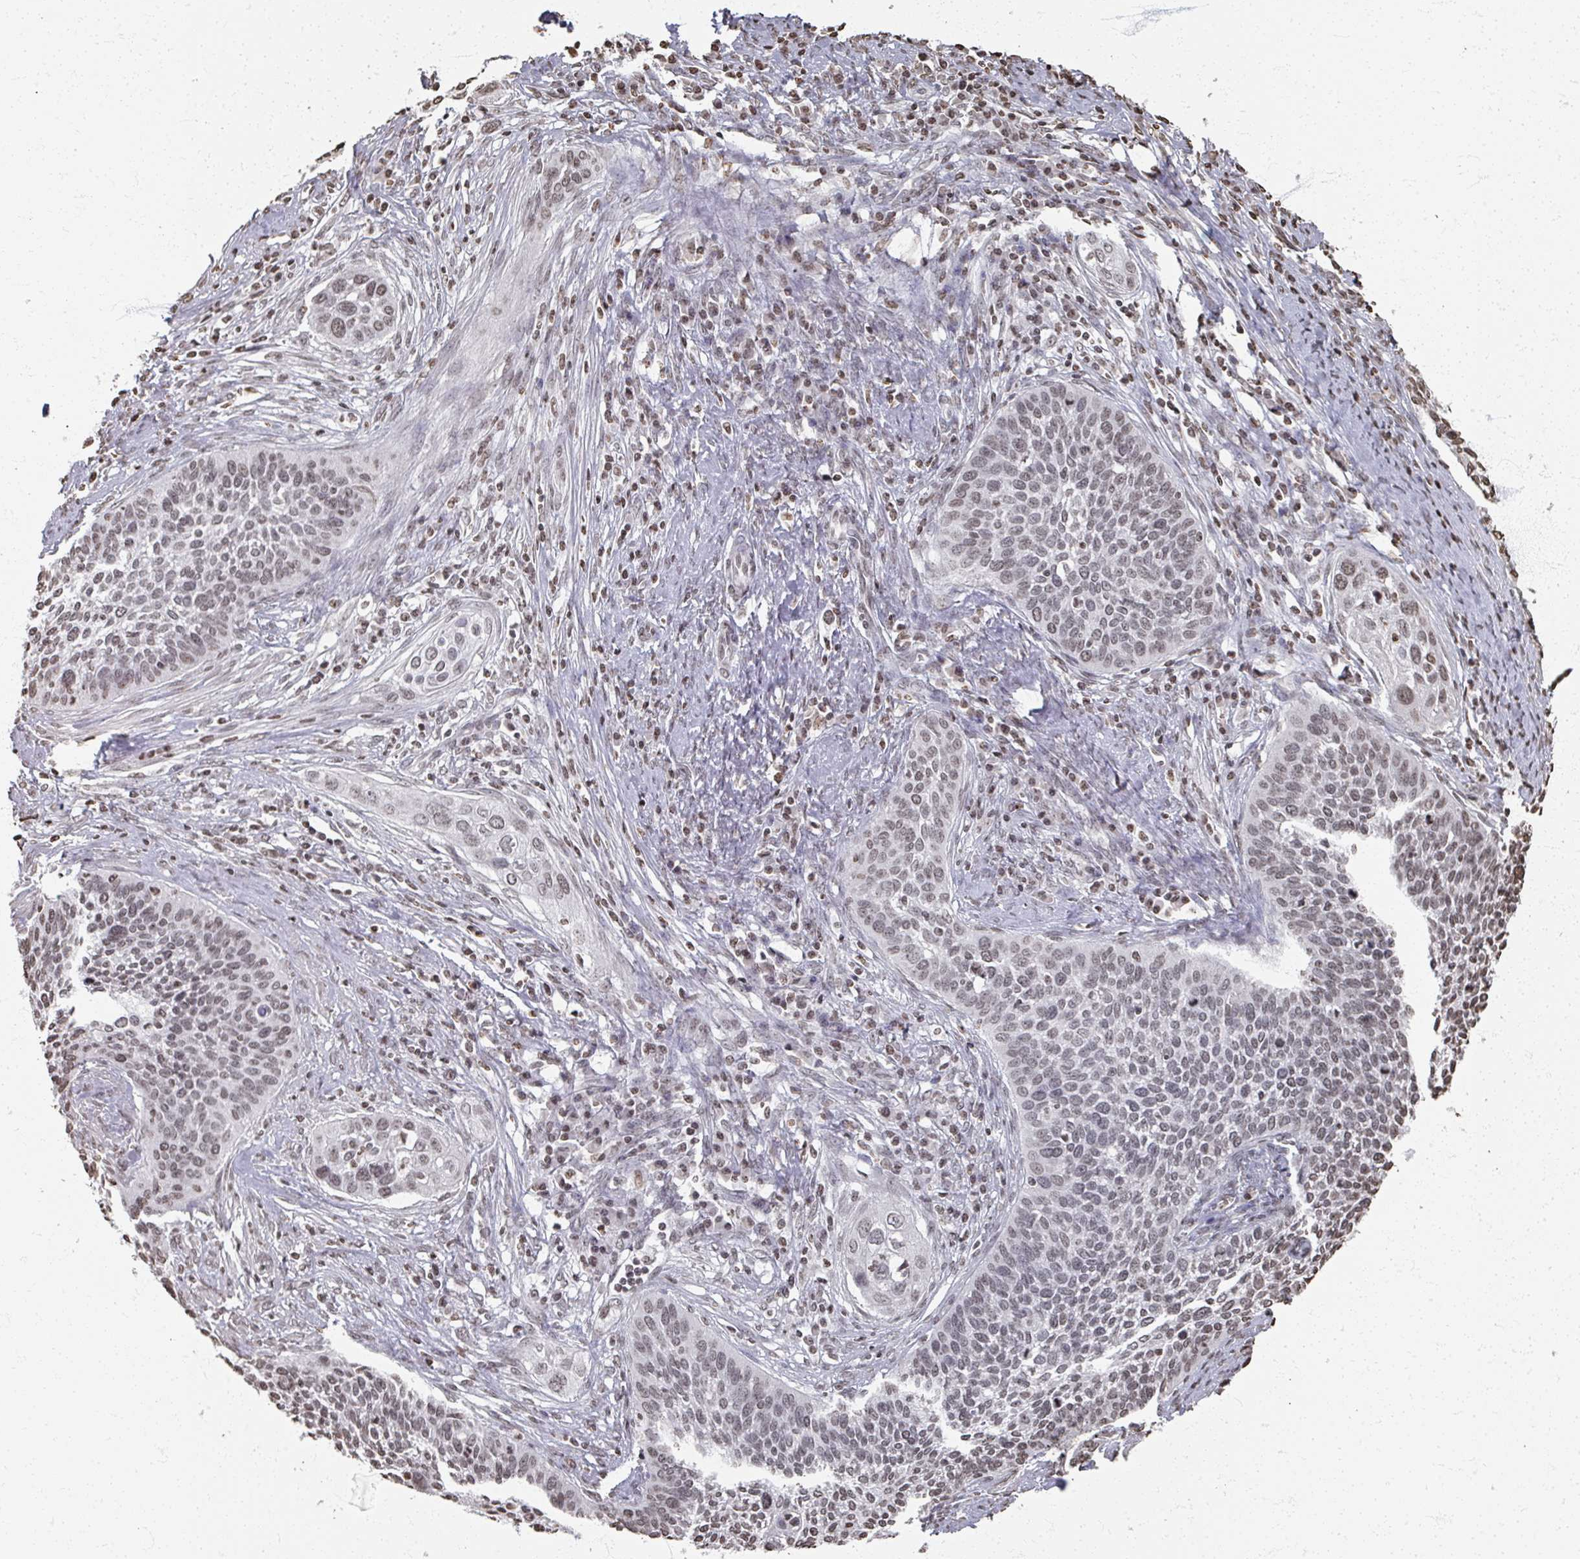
{"staining": {"intensity": "weak", "quantity": "<25%", "location": "nuclear"}, "tissue": "cervical cancer", "cell_type": "Tumor cells", "image_type": "cancer", "snomed": [{"axis": "morphology", "description": "Squamous cell carcinoma, NOS"}, {"axis": "topography", "description": "Cervix"}], "caption": "Immunohistochemistry photomicrograph of human cervical cancer (squamous cell carcinoma) stained for a protein (brown), which shows no expression in tumor cells. Nuclei are stained in blue.", "gene": "DCUN1D5", "patient": {"sex": "female", "age": 34}}